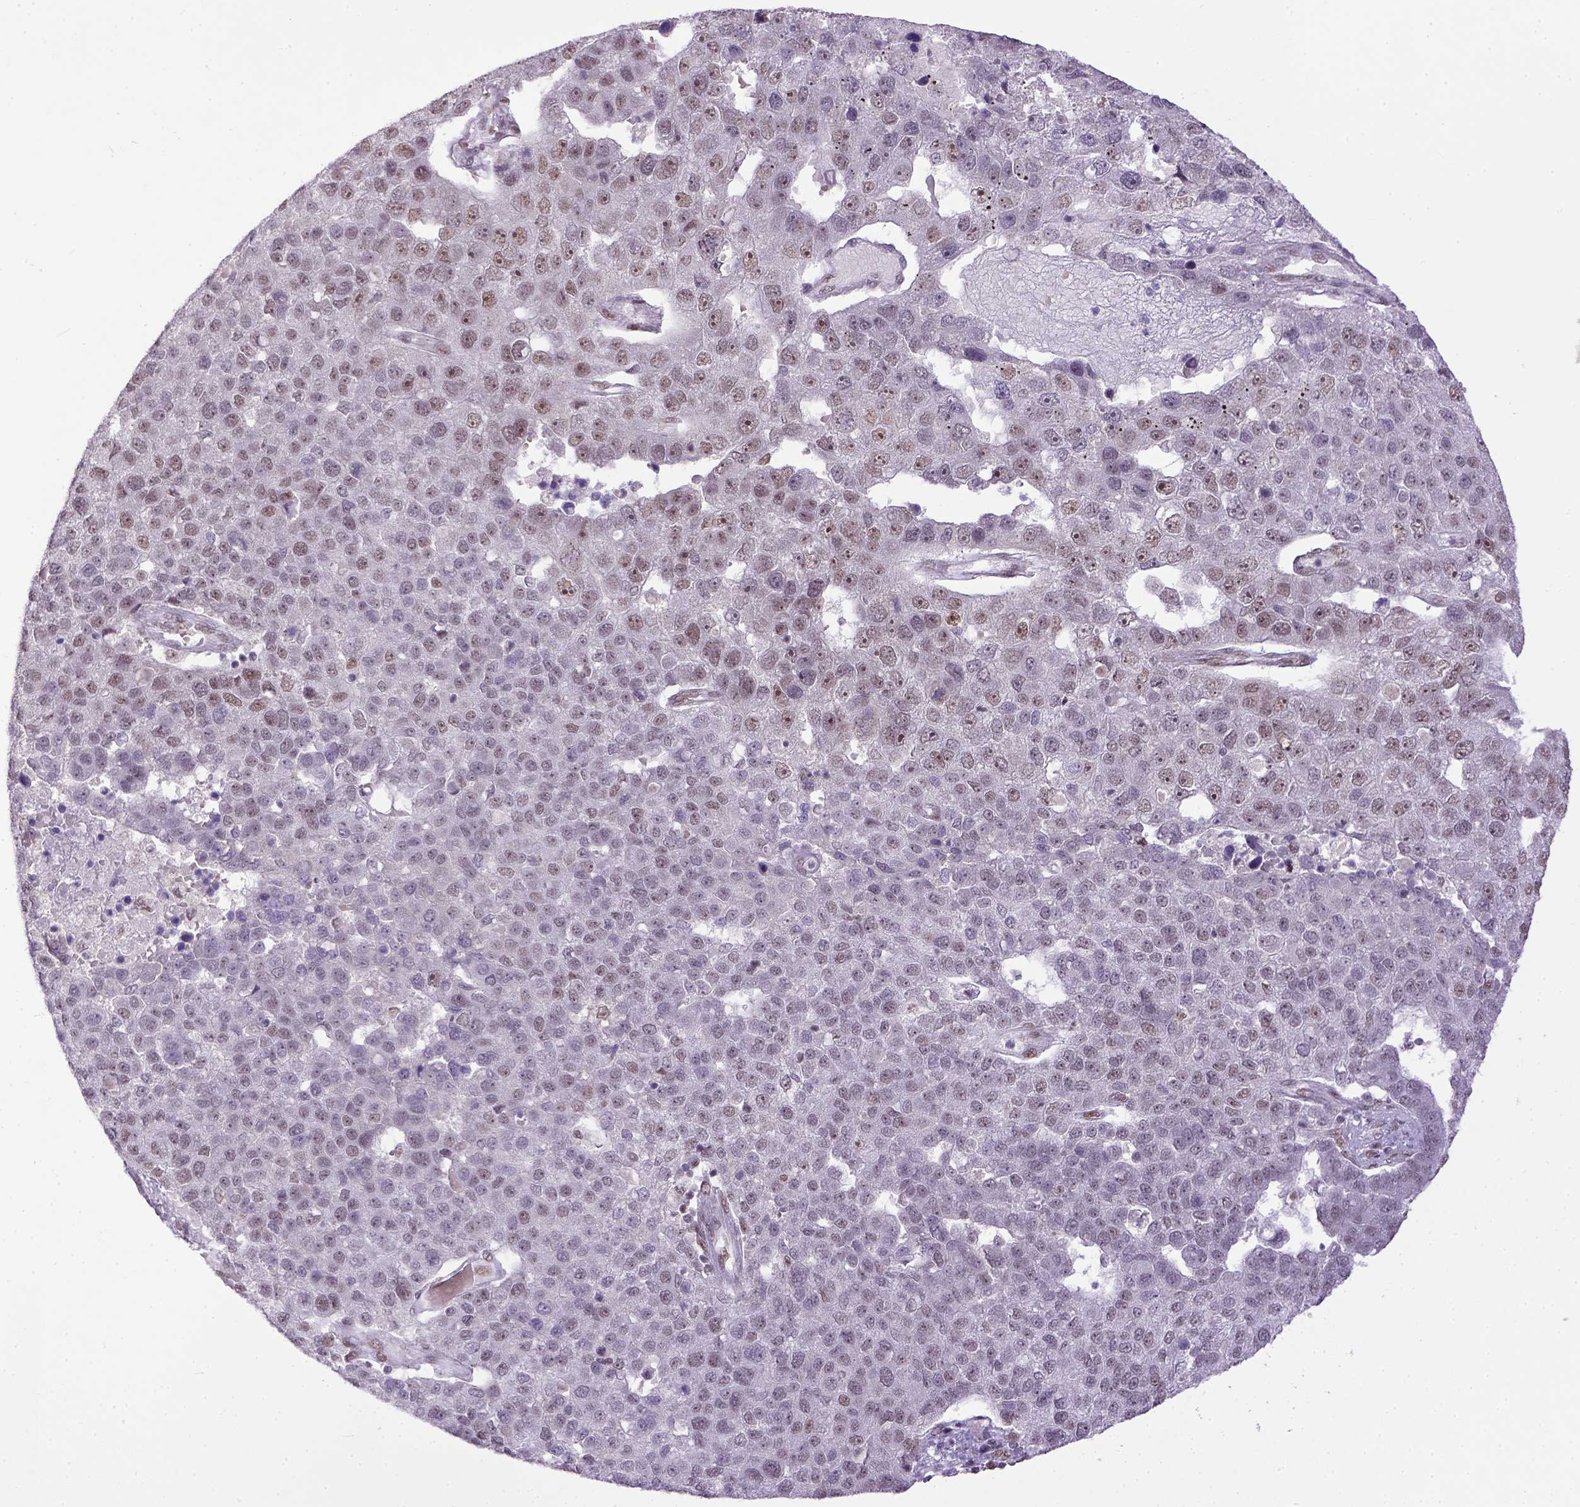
{"staining": {"intensity": "weak", "quantity": "25%-75%", "location": "nuclear"}, "tissue": "pancreatic cancer", "cell_type": "Tumor cells", "image_type": "cancer", "snomed": [{"axis": "morphology", "description": "Adenocarcinoma, NOS"}, {"axis": "topography", "description": "Pancreas"}], "caption": "Protein staining by immunohistochemistry shows weak nuclear expression in about 25%-75% of tumor cells in pancreatic cancer.", "gene": "ERCC1", "patient": {"sex": "female", "age": 61}}